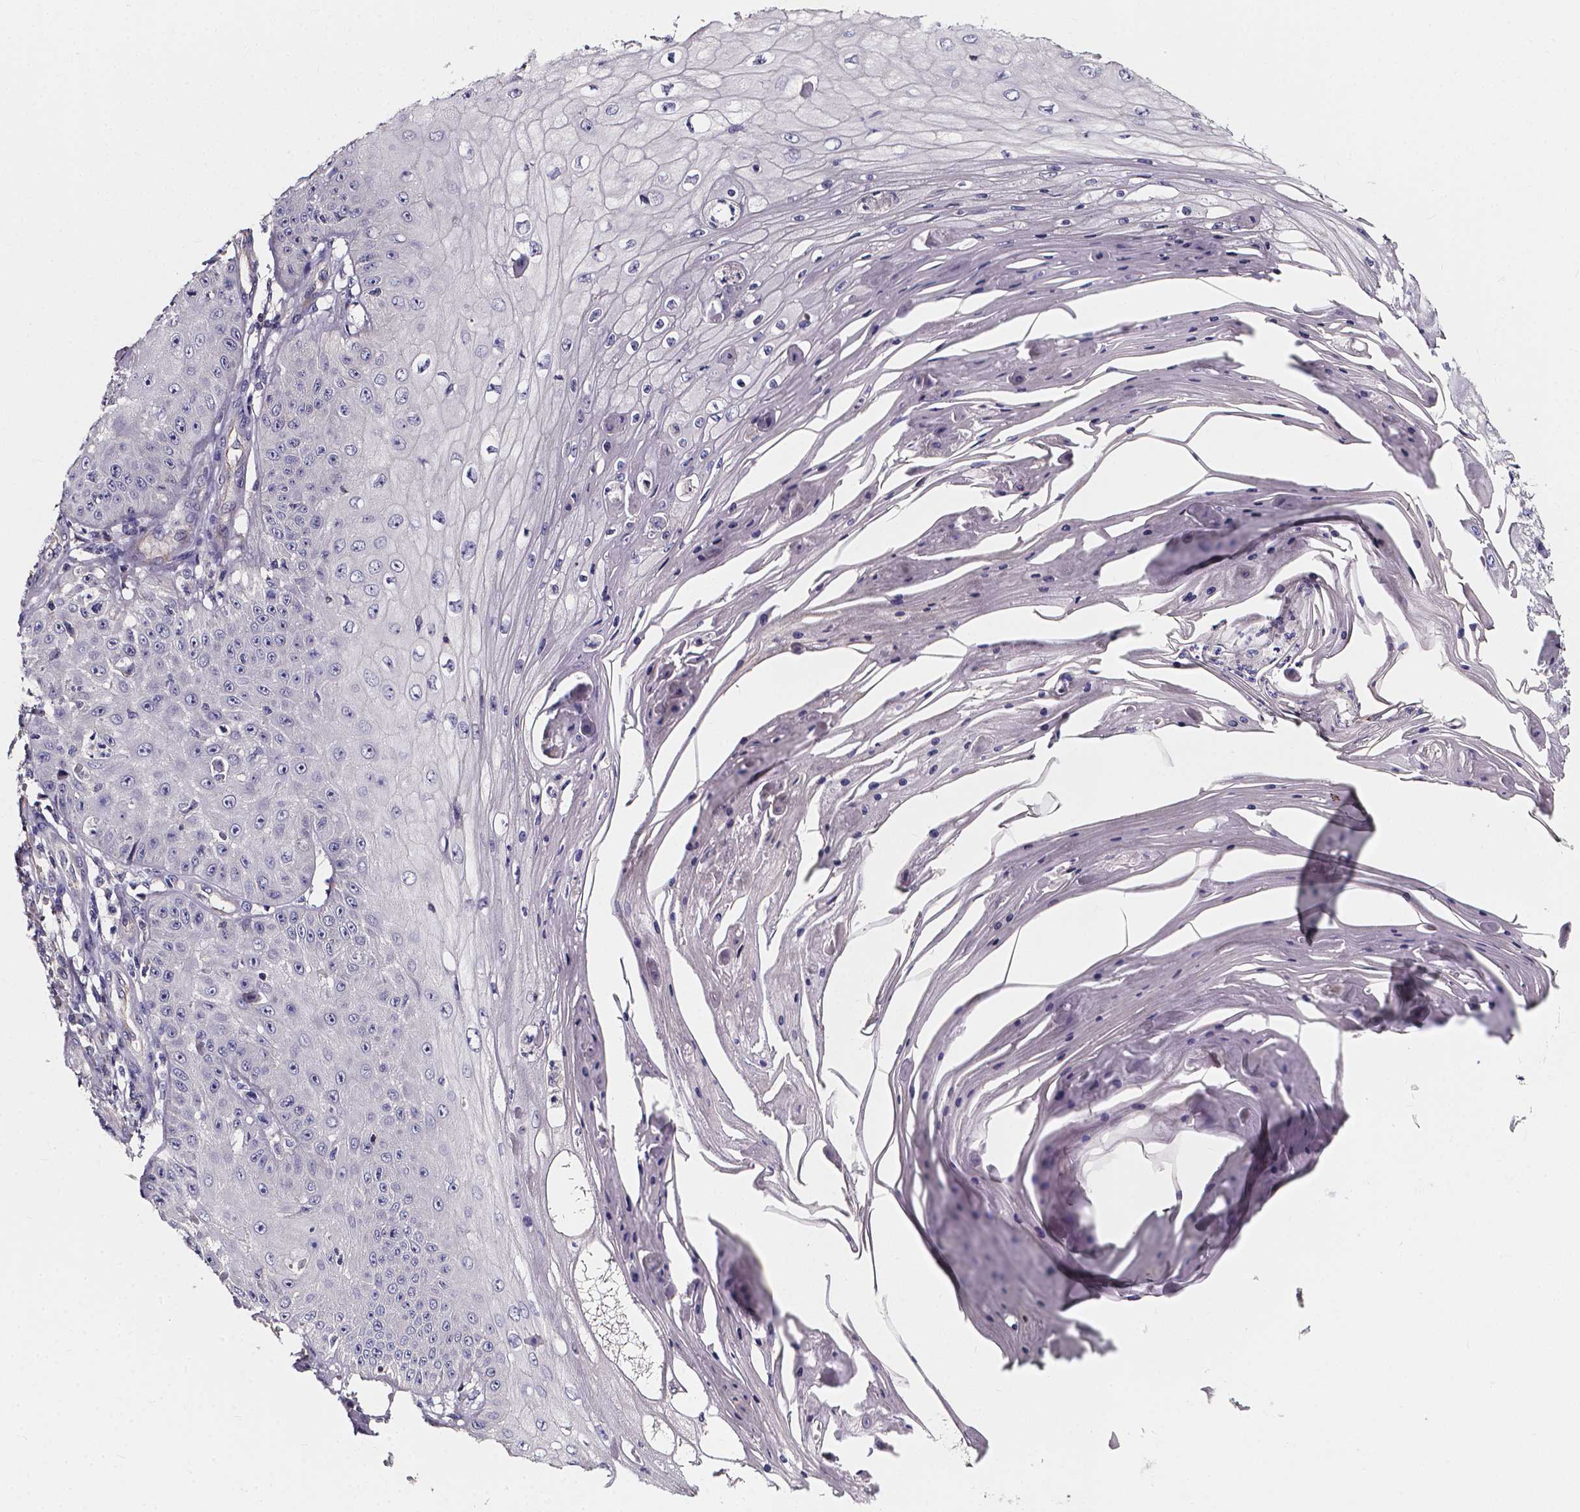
{"staining": {"intensity": "negative", "quantity": "none", "location": "none"}, "tissue": "skin cancer", "cell_type": "Tumor cells", "image_type": "cancer", "snomed": [{"axis": "morphology", "description": "Squamous cell carcinoma, NOS"}, {"axis": "topography", "description": "Skin"}], "caption": "A high-resolution histopathology image shows IHC staining of skin cancer, which reveals no significant positivity in tumor cells.", "gene": "THEMIS", "patient": {"sex": "male", "age": 70}}